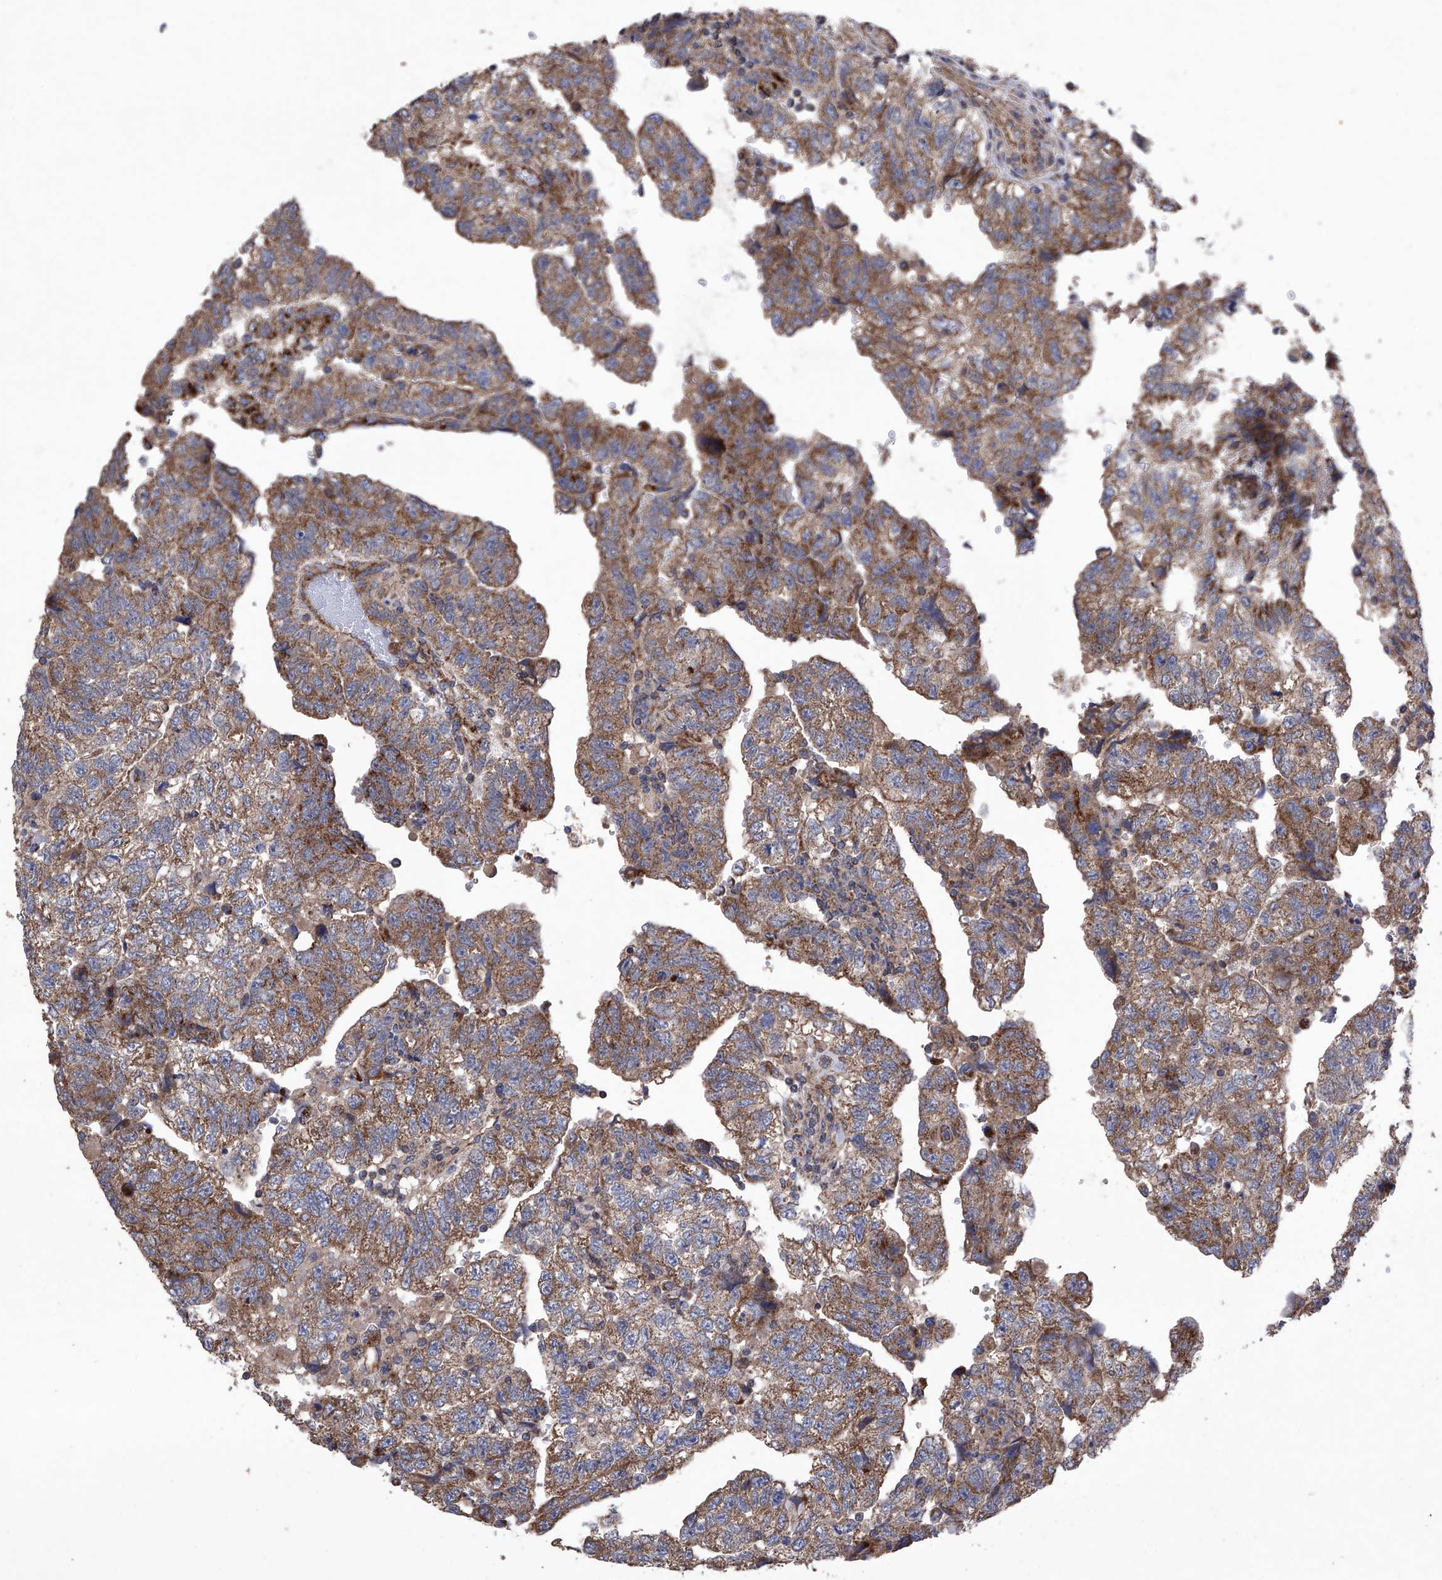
{"staining": {"intensity": "moderate", "quantity": ">75%", "location": "cytoplasmic/membranous"}, "tissue": "testis cancer", "cell_type": "Tumor cells", "image_type": "cancer", "snomed": [{"axis": "morphology", "description": "Carcinoma, Embryonal, NOS"}, {"axis": "topography", "description": "Testis"}], "caption": "This is a micrograph of IHC staining of embryonal carcinoma (testis), which shows moderate staining in the cytoplasmic/membranous of tumor cells.", "gene": "EFCAB2", "patient": {"sex": "male", "age": 36}}